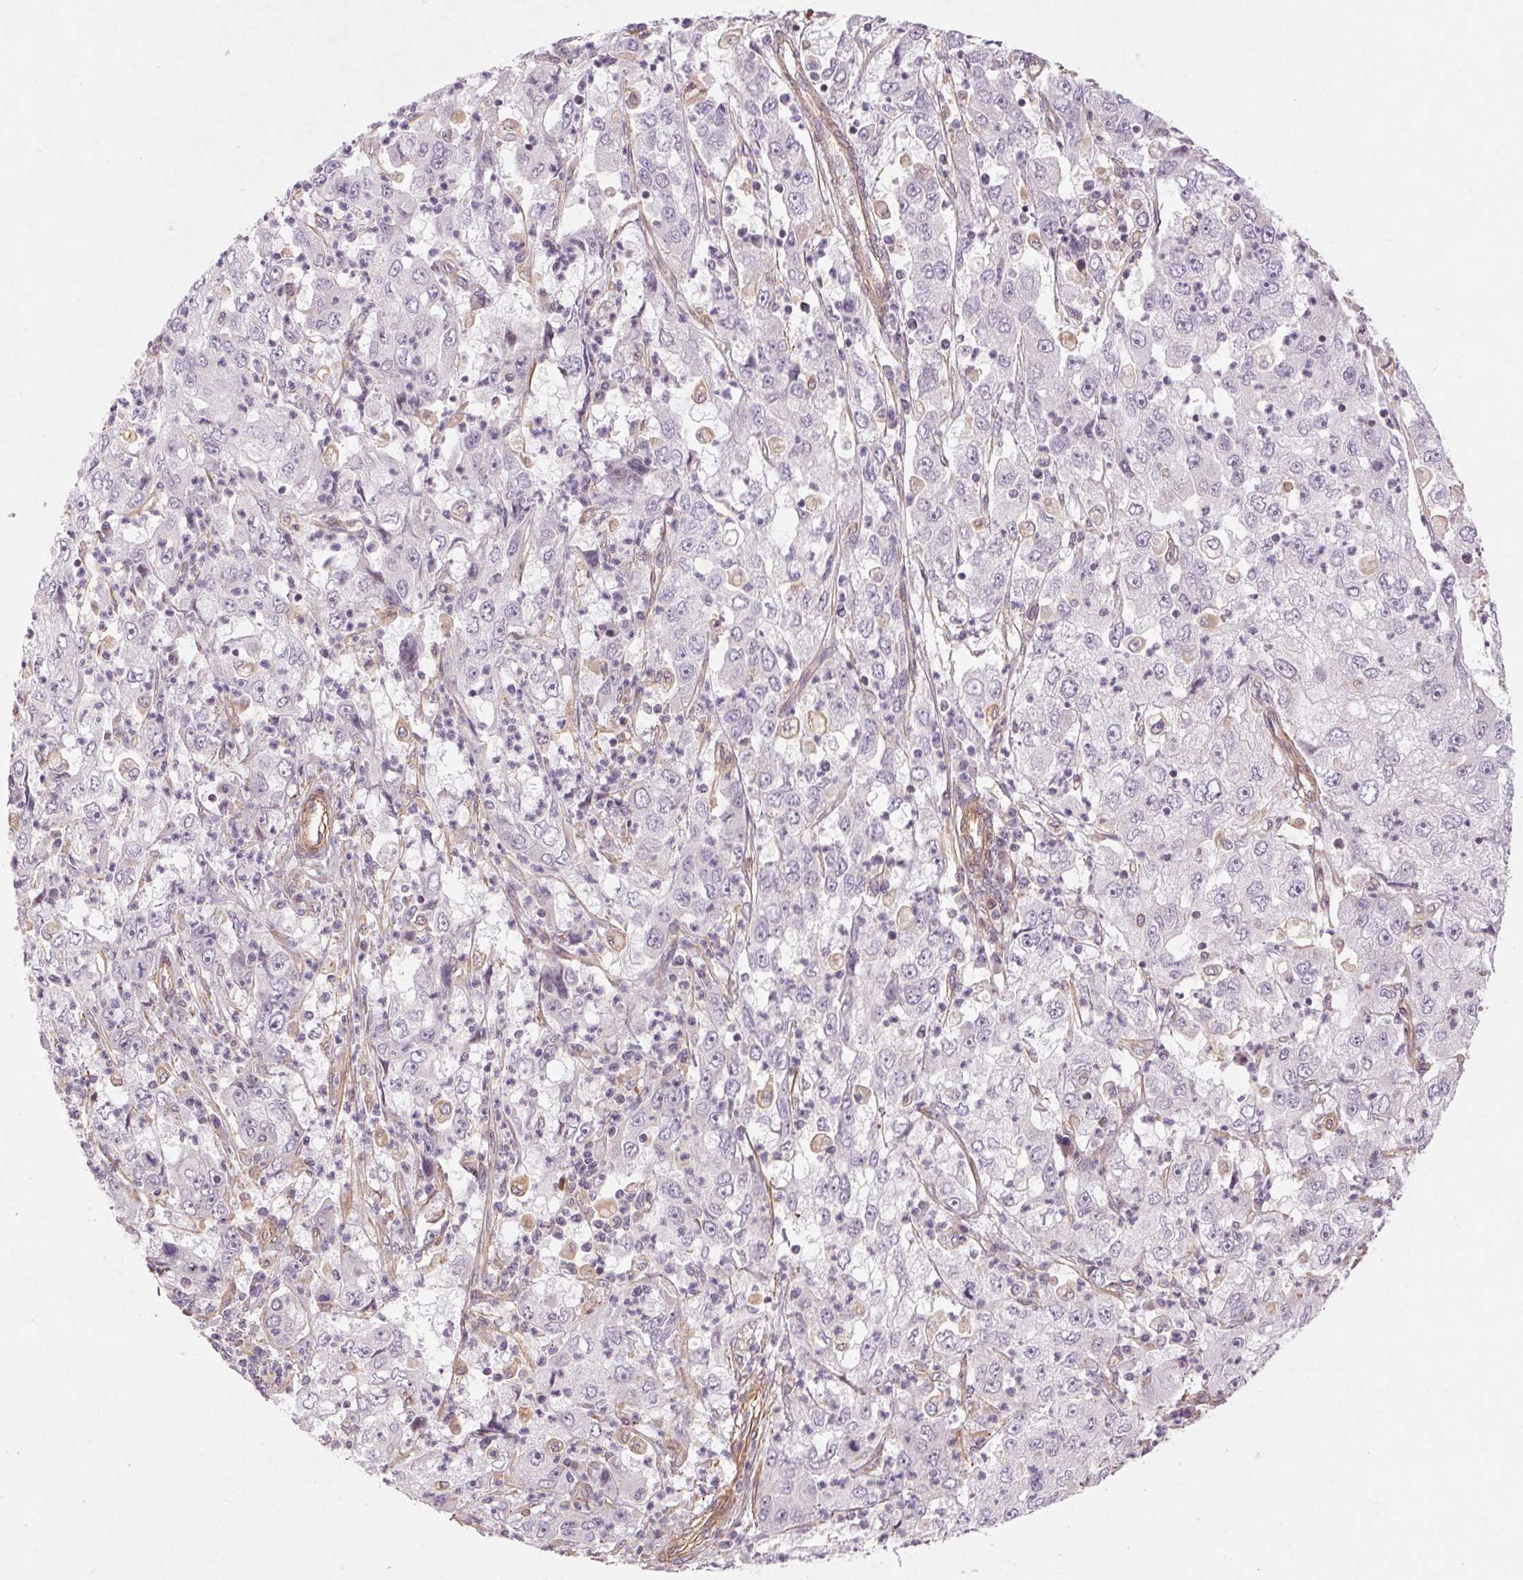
{"staining": {"intensity": "negative", "quantity": "none", "location": "none"}, "tissue": "cervical cancer", "cell_type": "Tumor cells", "image_type": "cancer", "snomed": [{"axis": "morphology", "description": "Squamous cell carcinoma, NOS"}, {"axis": "topography", "description": "Cervix"}], "caption": "Immunohistochemistry histopathology image of neoplastic tissue: human cervical squamous cell carcinoma stained with DAB (3,3'-diaminobenzidine) exhibits no significant protein expression in tumor cells.", "gene": "CCSER1", "patient": {"sex": "female", "age": 36}}